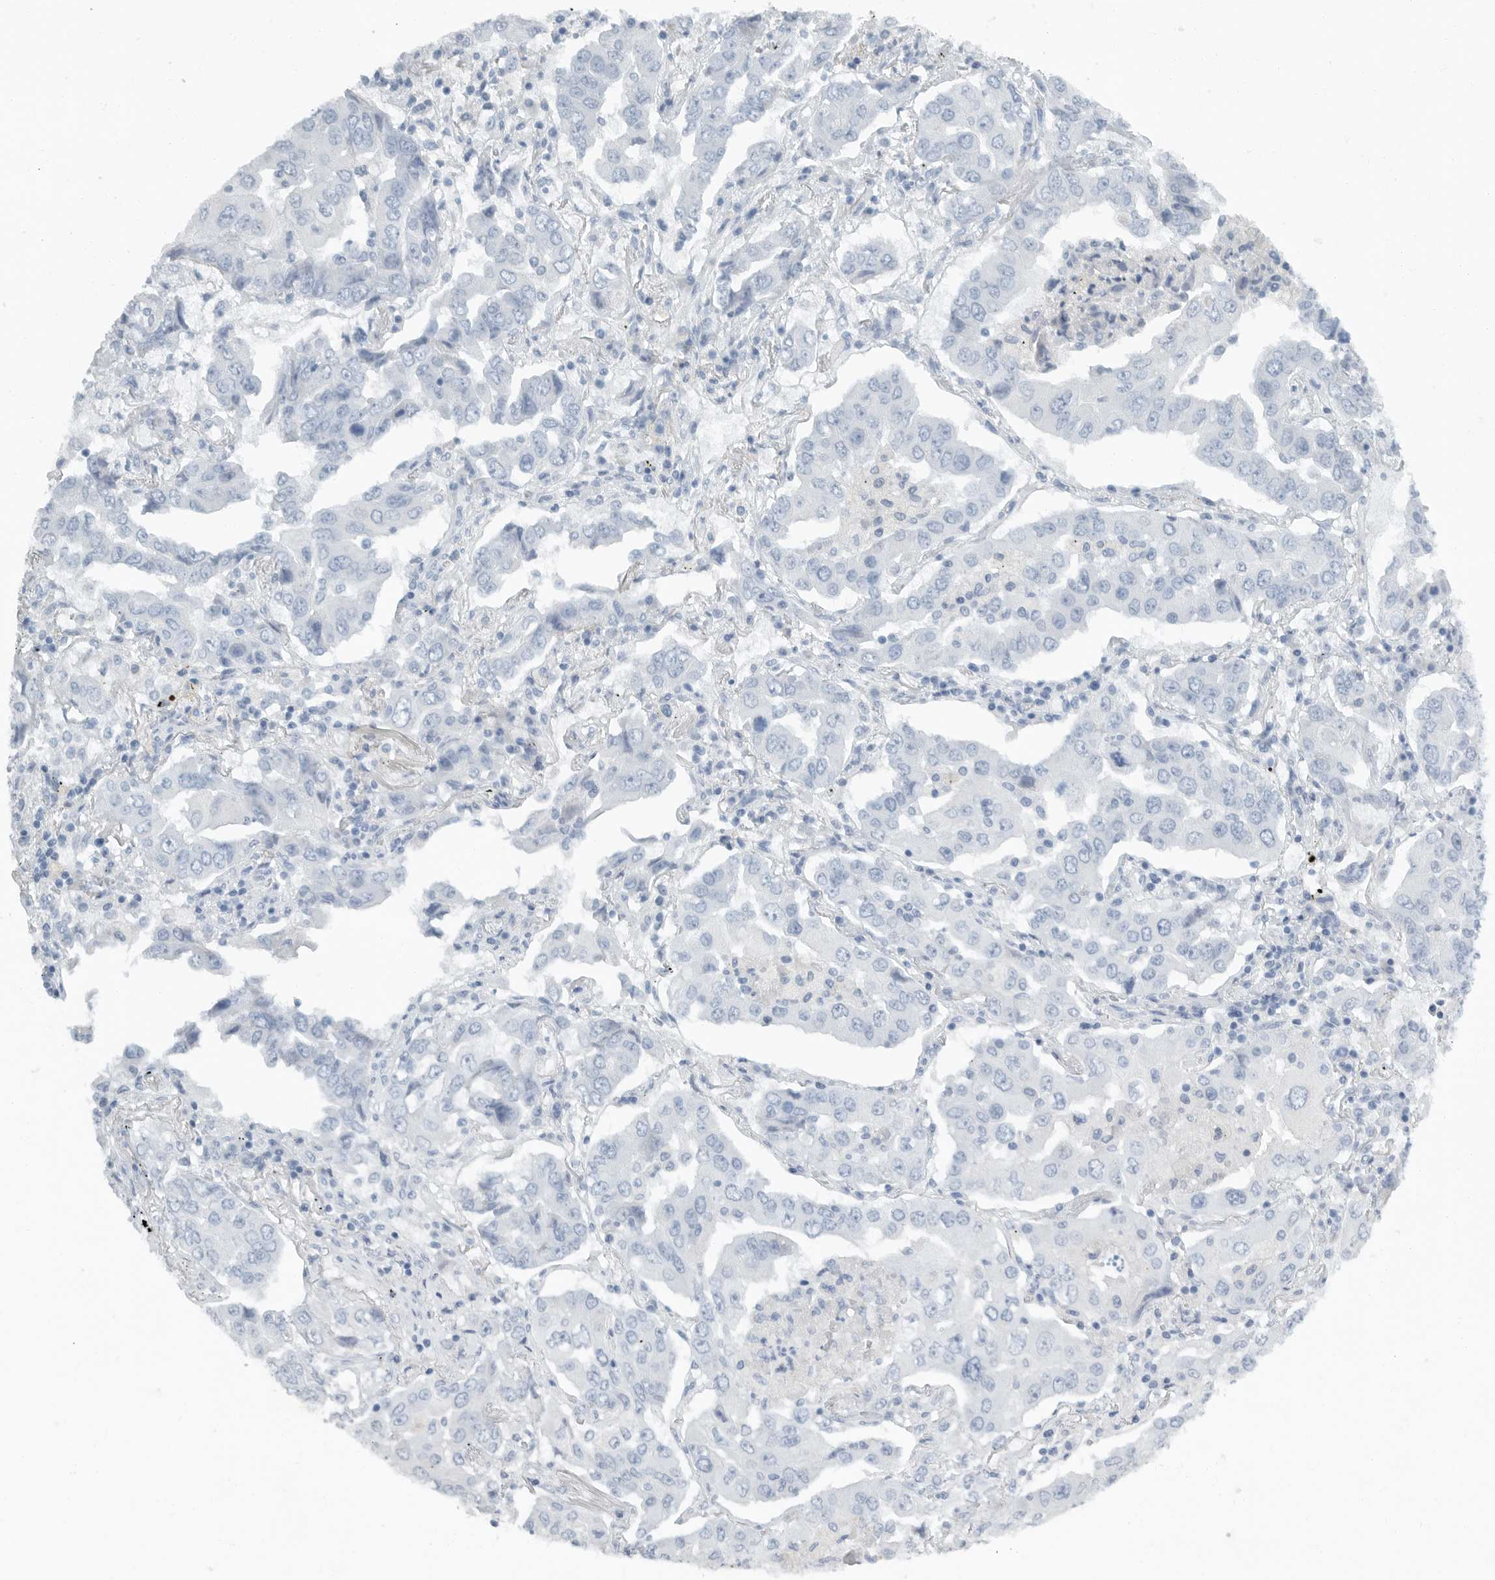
{"staining": {"intensity": "negative", "quantity": "none", "location": "none"}, "tissue": "lung cancer", "cell_type": "Tumor cells", "image_type": "cancer", "snomed": [{"axis": "morphology", "description": "Adenocarcinoma, NOS"}, {"axis": "topography", "description": "Lung"}], "caption": "Tumor cells show no significant expression in adenocarcinoma (lung).", "gene": "PAM", "patient": {"sex": "female", "age": 65}}